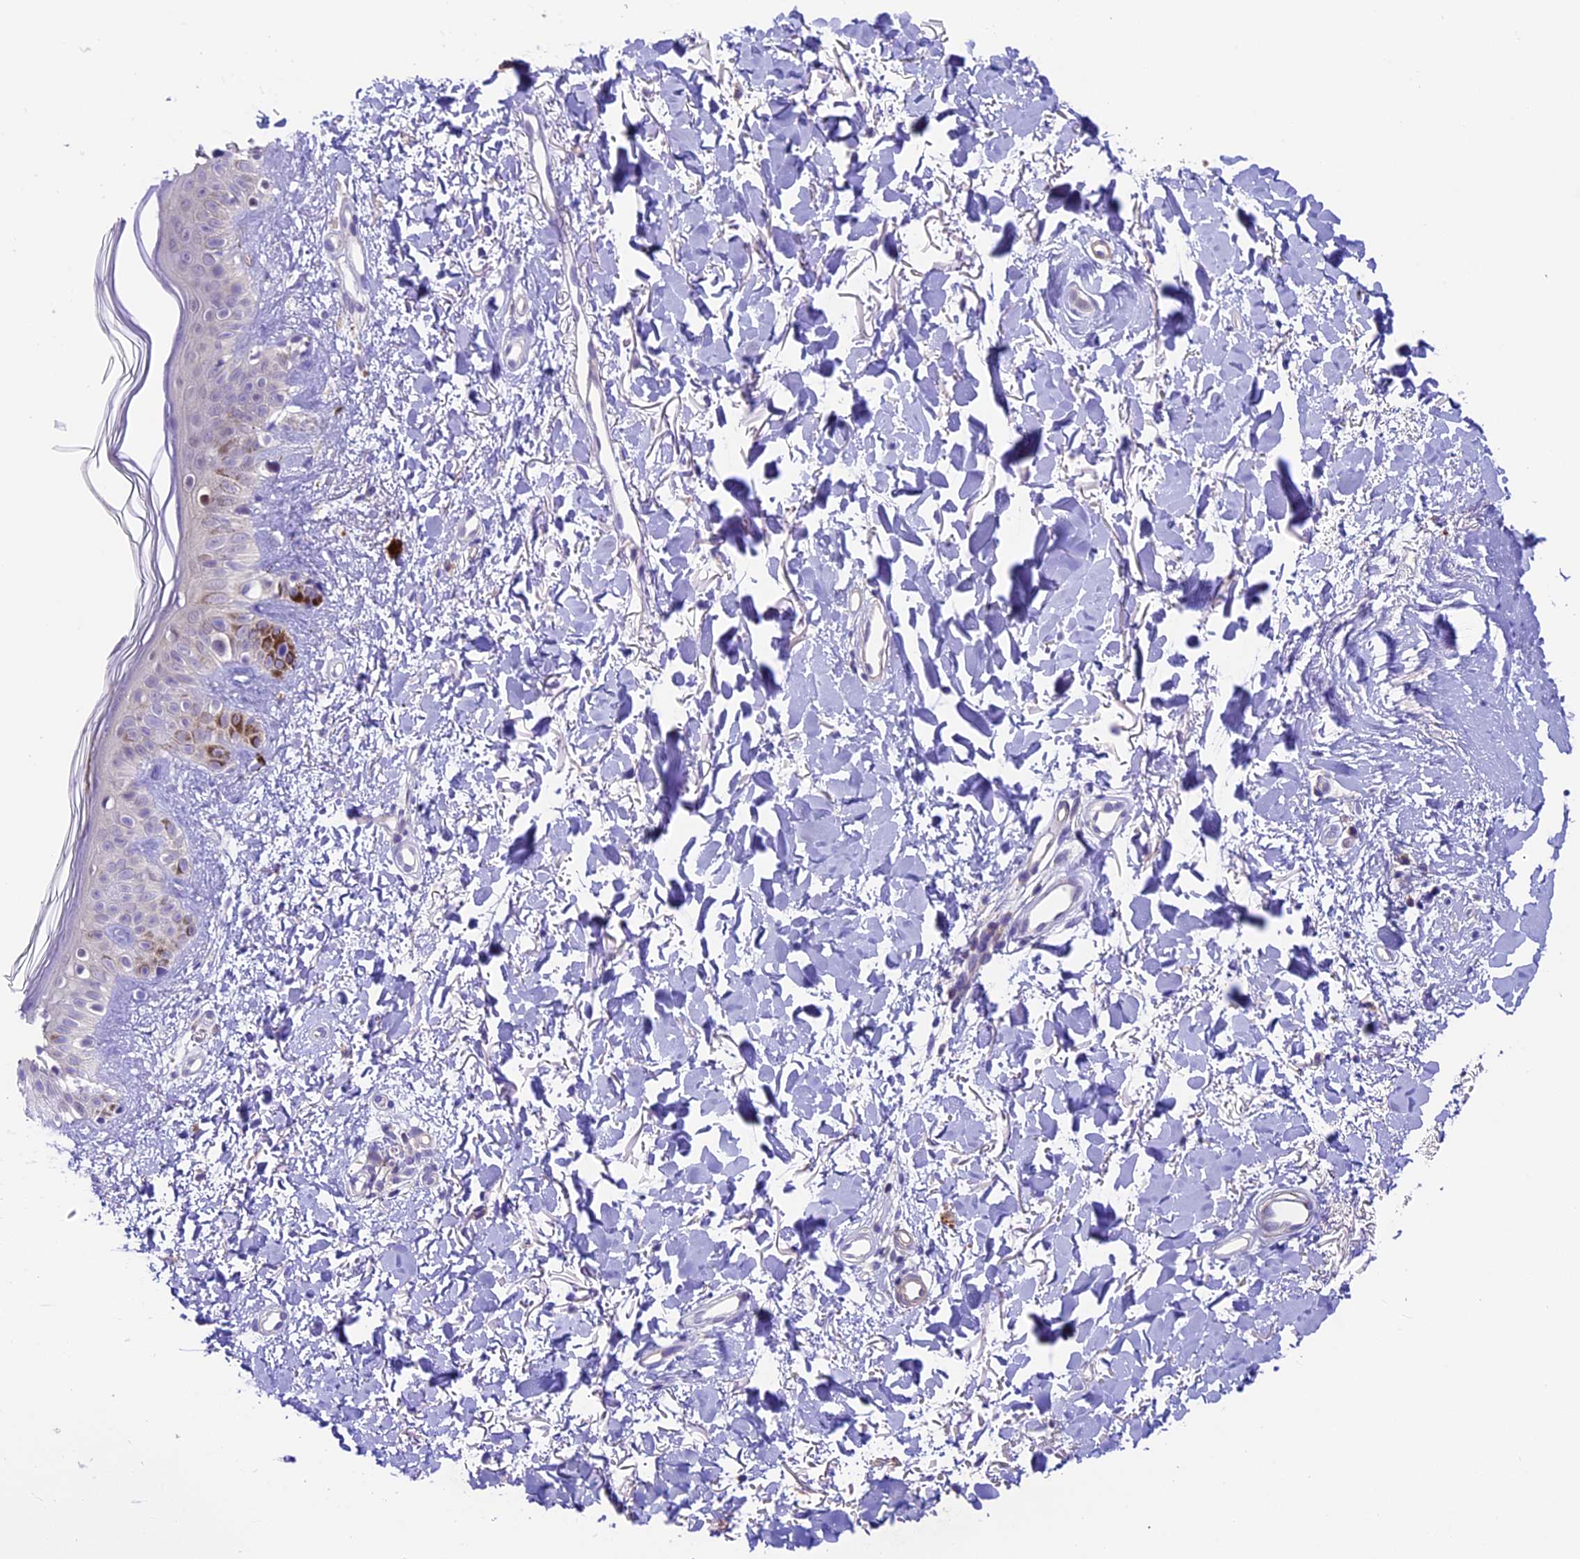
{"staining": {"intensity": "negative", "quantity": "none", "location": "none"}, "tissue": "skin", "cell_type": "Fibroblasts", "image_type": "normal", "snomed": [{"axis": "morphology", "description": "Normal tissue, NOS"}, {"axis": "topography", "description": "Skin"}], "caption": "This image is of normal skin stained with immunohistochemistry (IHC) to label a protein in brown with the nuclei are counter-stained blue. There is no positivity in fibroblasts. The staining was performed using DAB (3,3'-diaminobenzidine) to visualize the protein expression in brown, while the nuclei were stained in blue with hematoxylin (Magnification: 20x).", "gene": "TBC1D1", "patient": {"sex": "female", "age": 58}}